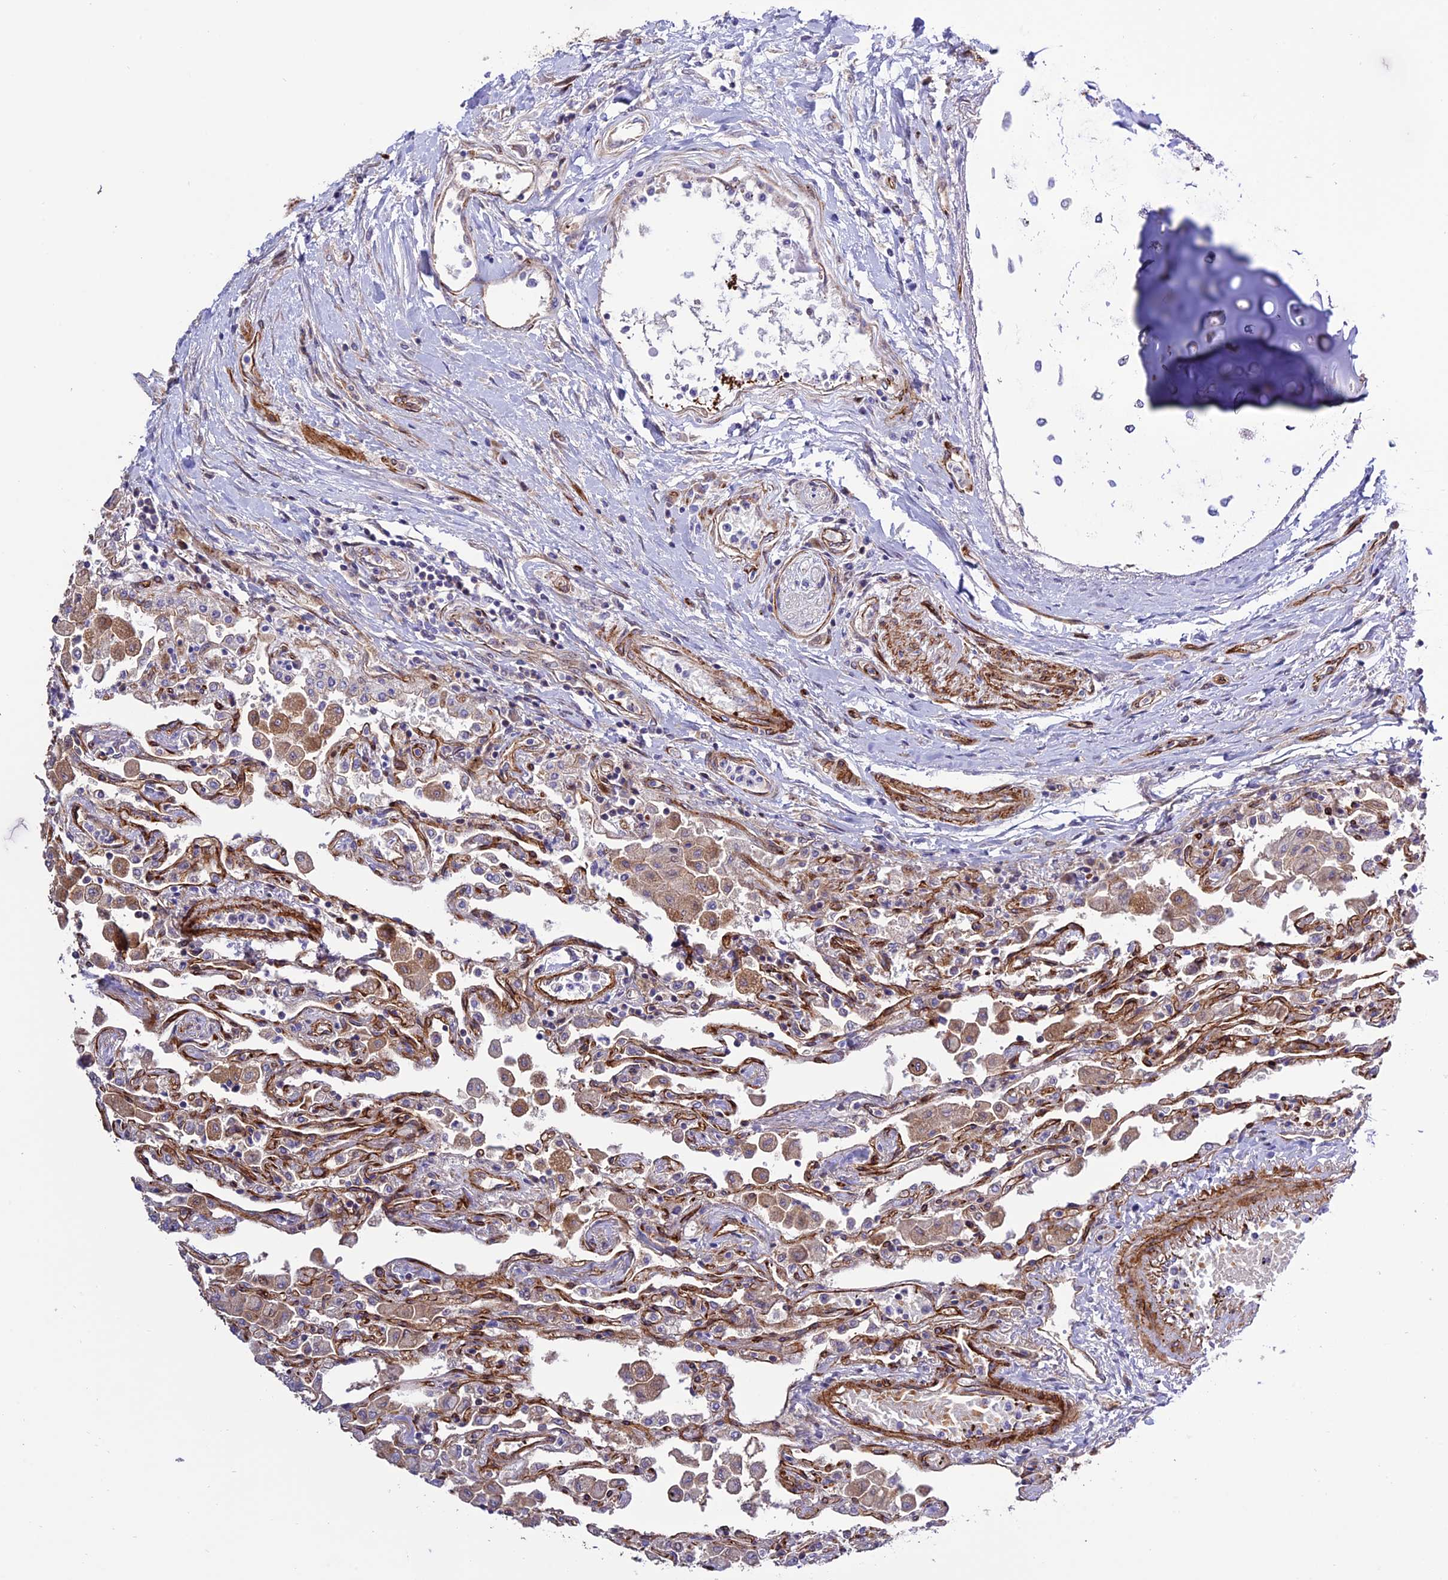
{"staining": {"intensity": "strong", "quantity": "25%-75%", "location": "cytoplasmic/membranous"}, "tissue": "lung", "cell_type": "Alveolar cells", "image_type": "normal", "snomed": [{"axis": "morphology", "description": "Normal tissue, NOS"}, {"axis": "topography", "description": "Bronchus"}, {"axis": "topography", "description": "Lung"}], "caption": "The histopathology image exhibits staining of normal lung, revealing strong cytoplasmic/membranous protein staining (brown color) within alveolar cells. (brown staining indicates protein expression, while blue staining denotes nuclei).", "gene": "REX1BD", "patient": {"sex": "female", "age": 49}}